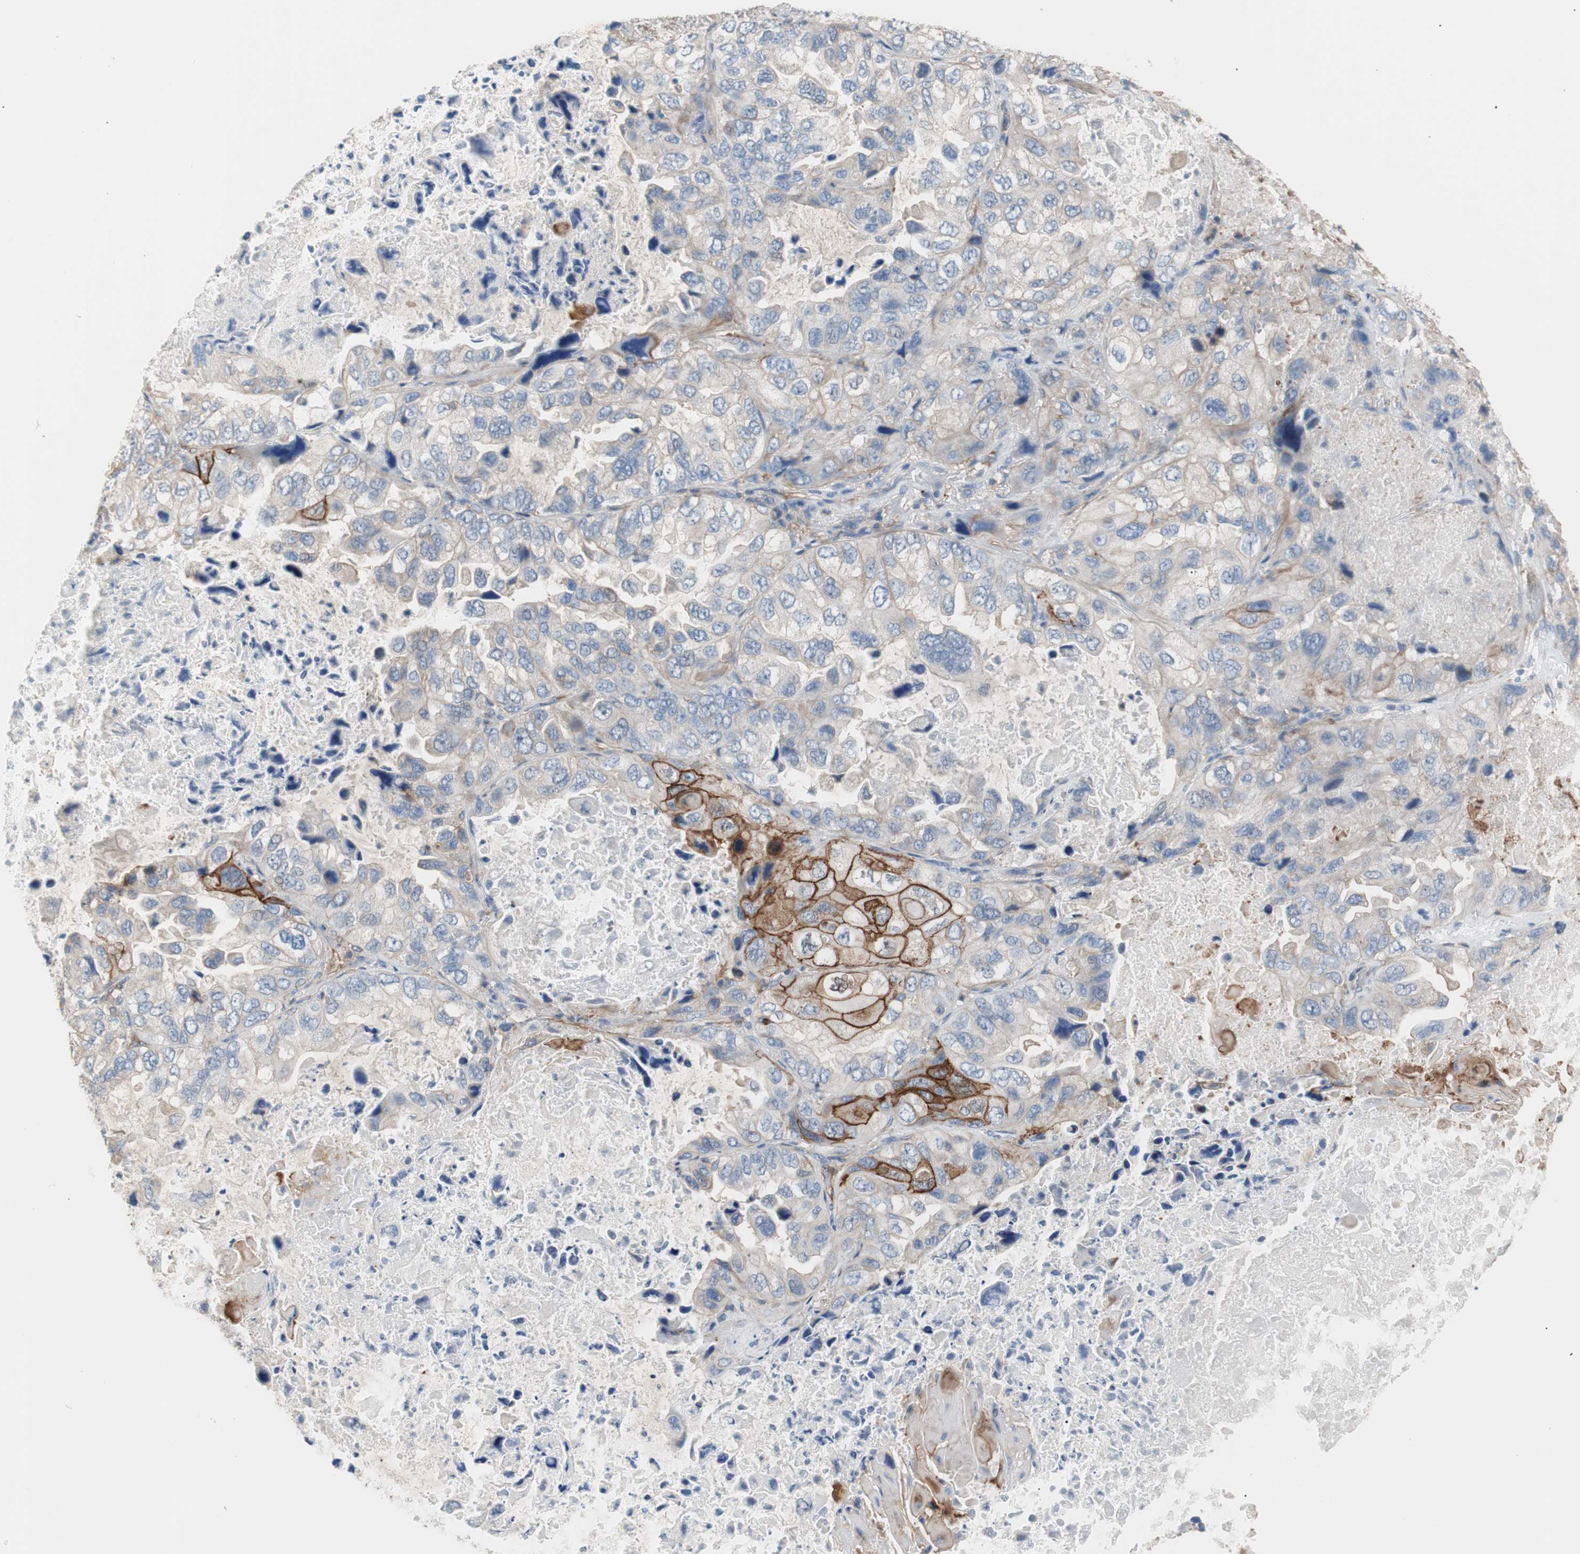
{"staining": {"intensity": "strong", "quantity": "<25%", "location": "cytoplasmic/membranous"}, "tissue": "lung cancer", "cell_type": "Tumor cells", "image_type": "cancer", "snomed": [{"axis": "morphology", "description": "Squamous cell carcinoma, NOS"}, {"axis": "topography", "description": "Lung"}], "caption": "A histopathology image showing strong cytoplasmic/membranous positivity in about <25% of tumor cells in lung cancer (squamous cell carcinoma), as visualized by brown immunohistochemical staining.", "gene": "GPR160", "patient": {"sex": "female", "age": 73}}